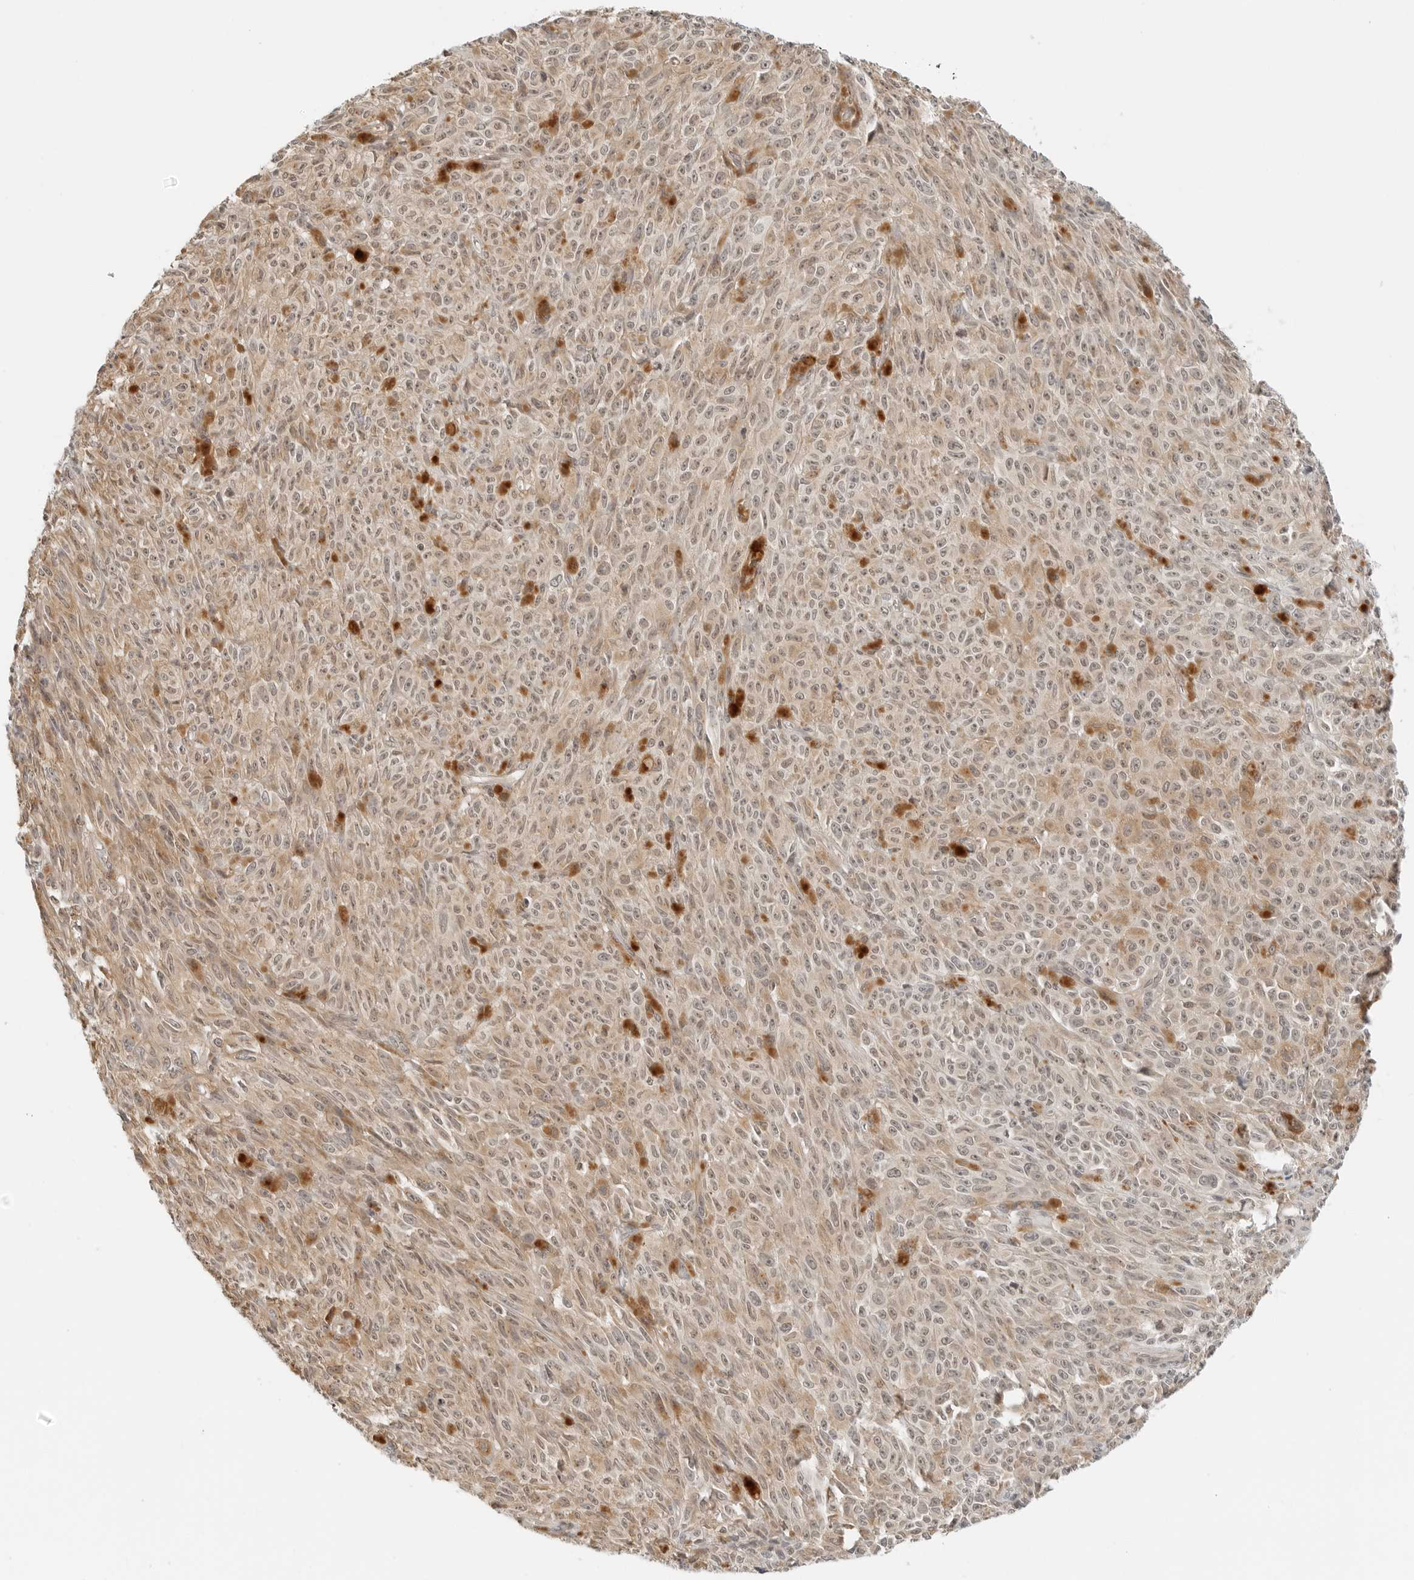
{"staining": {"intensity": "weak", "quantity": ">75%", "location": "cytoplasmic/membranous,nuclear"}, "tissue": "melanoma", "cell_type": "Tumor cells", "image_type": "cancer", "snomed": [{"axis": "morphology", "description": "Malignant melanoma, NOS"}, {"axis": "topography", "description": "Skin"}], "caption": "Weak cytoplasmic/membranous and nuclear protein expression is identified in about >75% of tumor cells in melanoma.", "gene": "IQCC", "patient": {"sex": "female", "age": 82}}